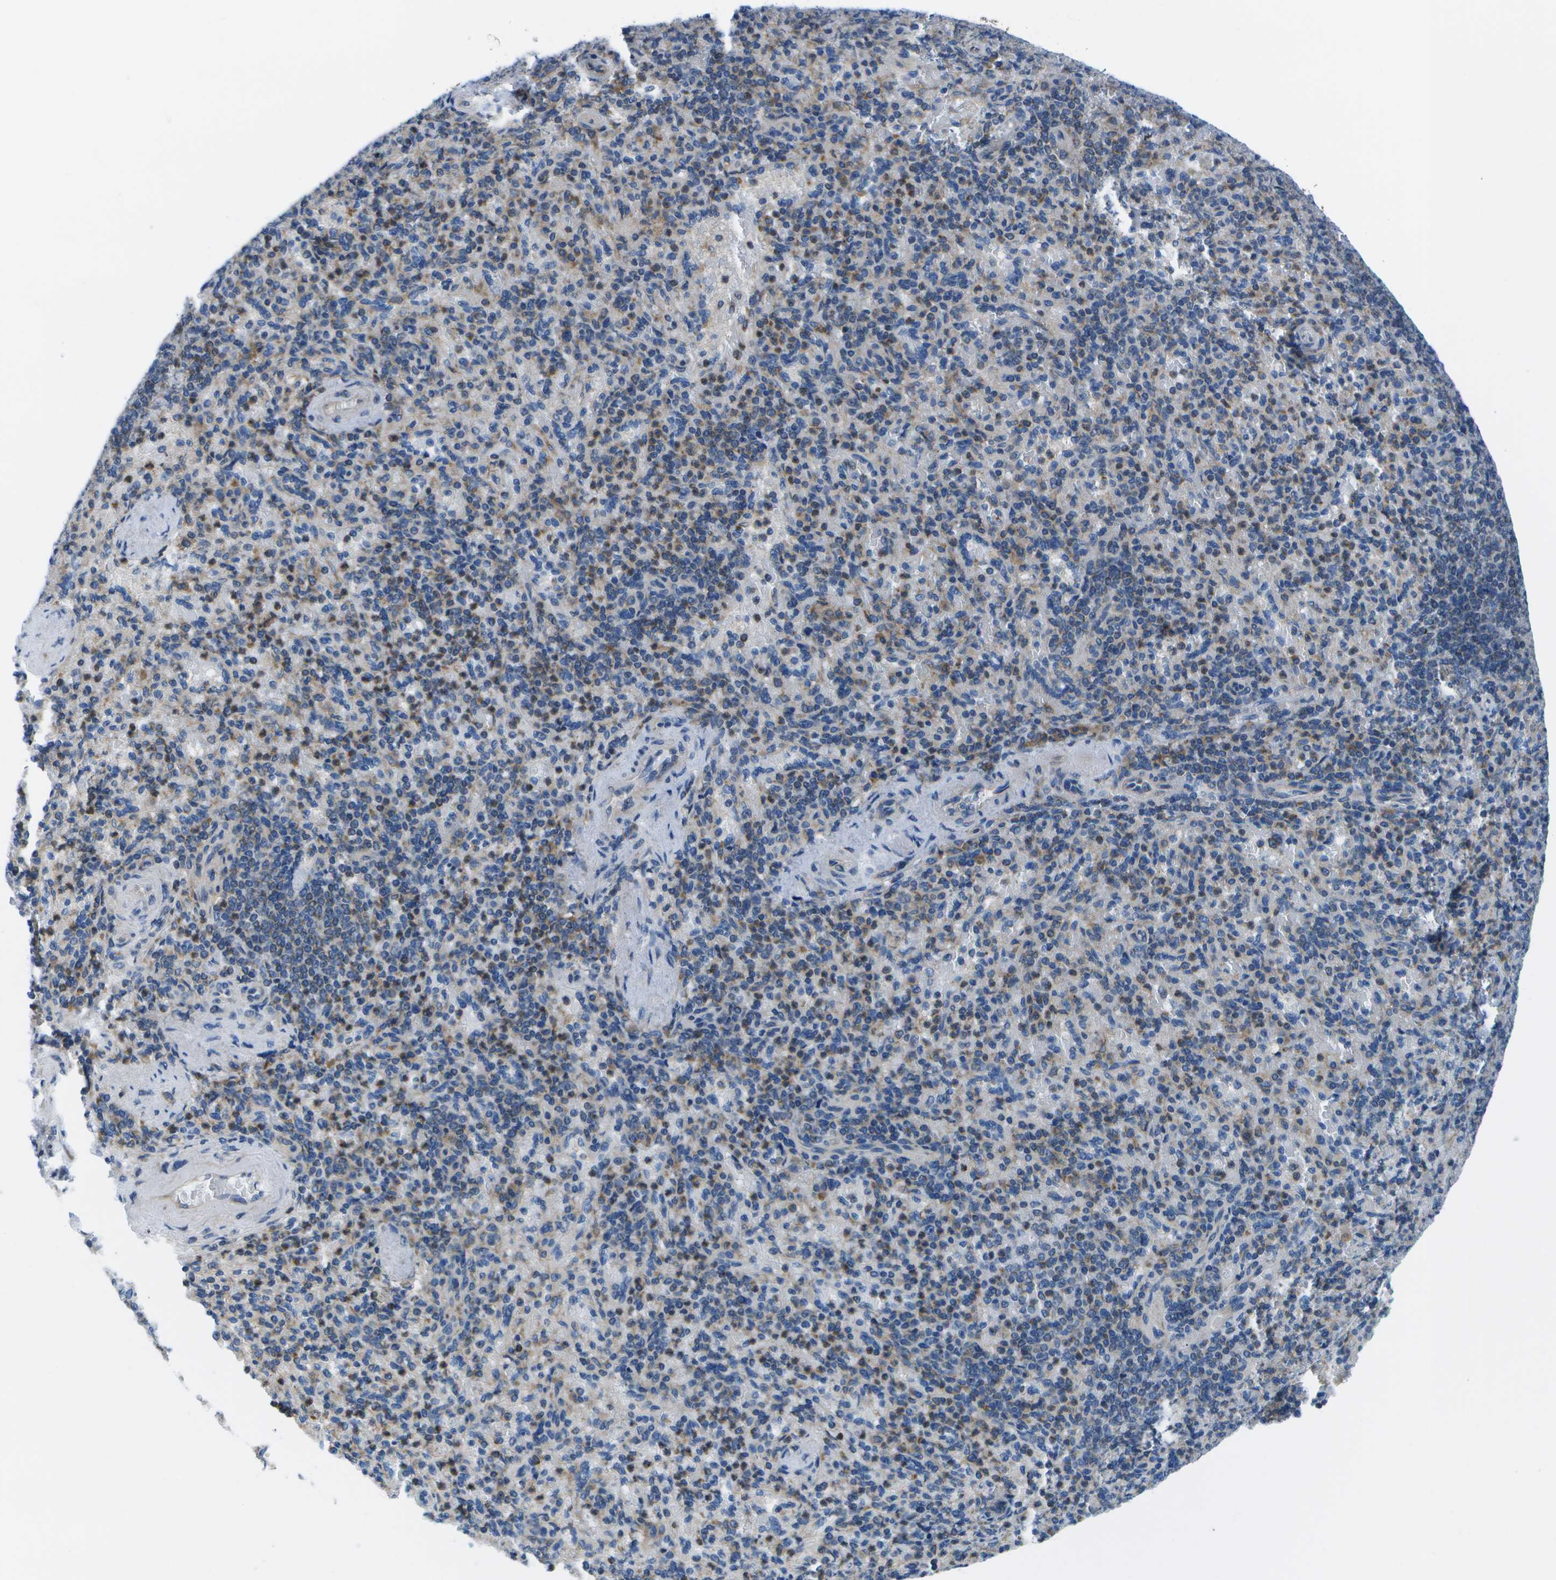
{"staining": {"intensity": "moderate", "quantity": "25%-75%", "location": "cytoplasmic/membranous"}, "tissue": "spleen", "cell_type": "Cells in red pulp", "image_type": "normal", "snomed": [{"axis": "morphology", "description": "Normal tissue, NOS"}, {"axis": "topography", "description": "Spleen"}], "caption": "Immunohistochemistry staining of benign spleen, which exhibits medium levels of moderate cytoplasmic/membranous expression in about 25%-75% of cells in red pulp indicating moderate cytoplasmic/membranous protein staining. The staining was performed using DAB (brown) for protein detection and nuclei were counterstained in hematoxylin (blue).", "gene": "GDF5", "patient": {"sex": "female", "age": 74}}